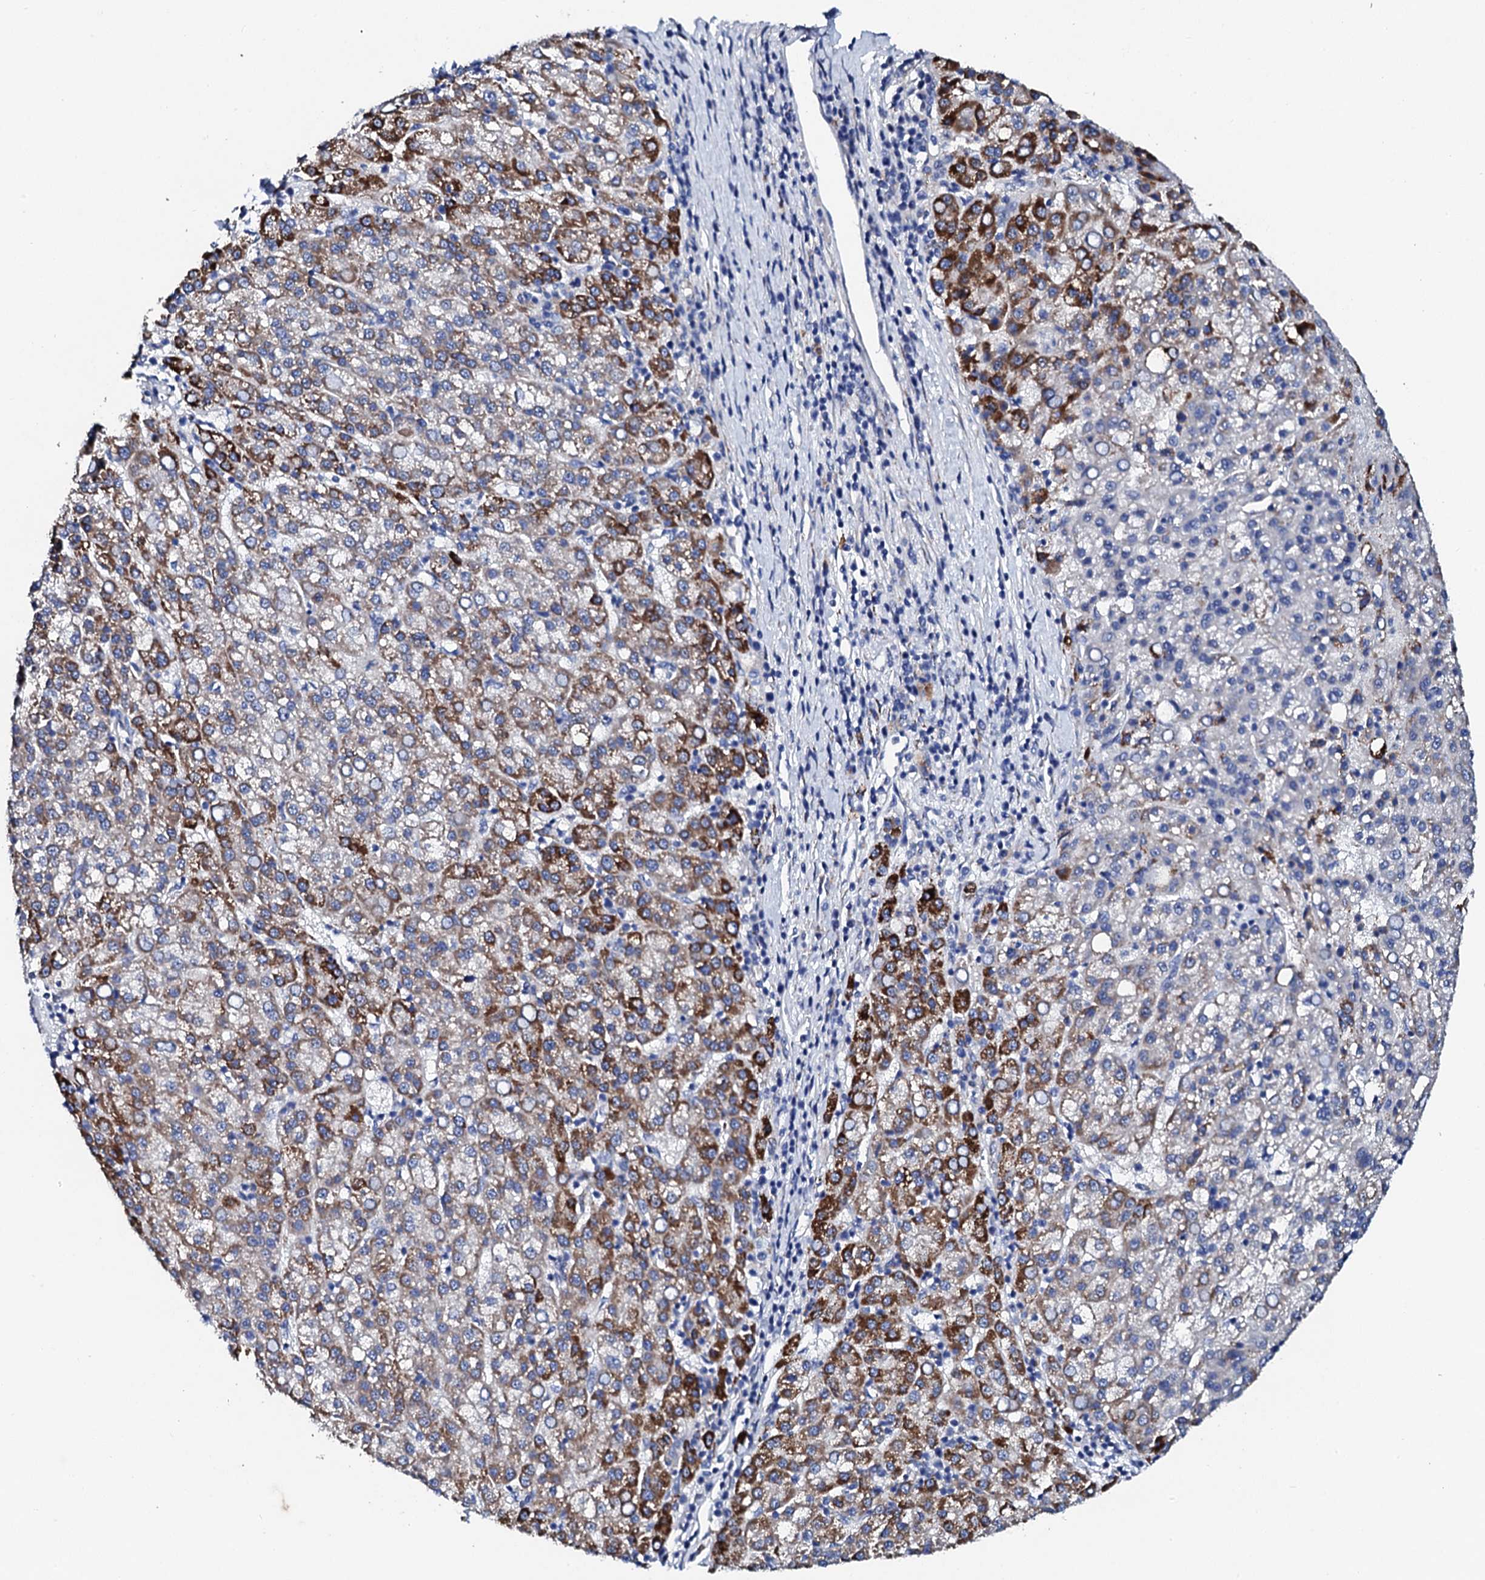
{"staining": {"intensity": "strong", "quantity": "25%-75%", "location": "cytoplasmic/membranous"}, "tissue": "liver cancer", "cell_type": "Tumor cells", "image_type": "cancer", "snomed": [{"axis": "morphology", "description": "Carcinoma, Hepatocellular, NOS"}, {"axis": "topography", "description": "Liver"}], "caption": "IHC staining of liver hepatocellular carcinoma, which displays high levels of strong cytoplasmic/membranous staining in about 25%-75% of tumor cells indicating strong cytoplasmic/membranous protein positivity. The staining was performed using DAB (brown) for protein detection and nuclei were counterstained in hematoxylin (blue).", "gene": "KLHL32", "patient": {"sex": "female", "age": 58}}